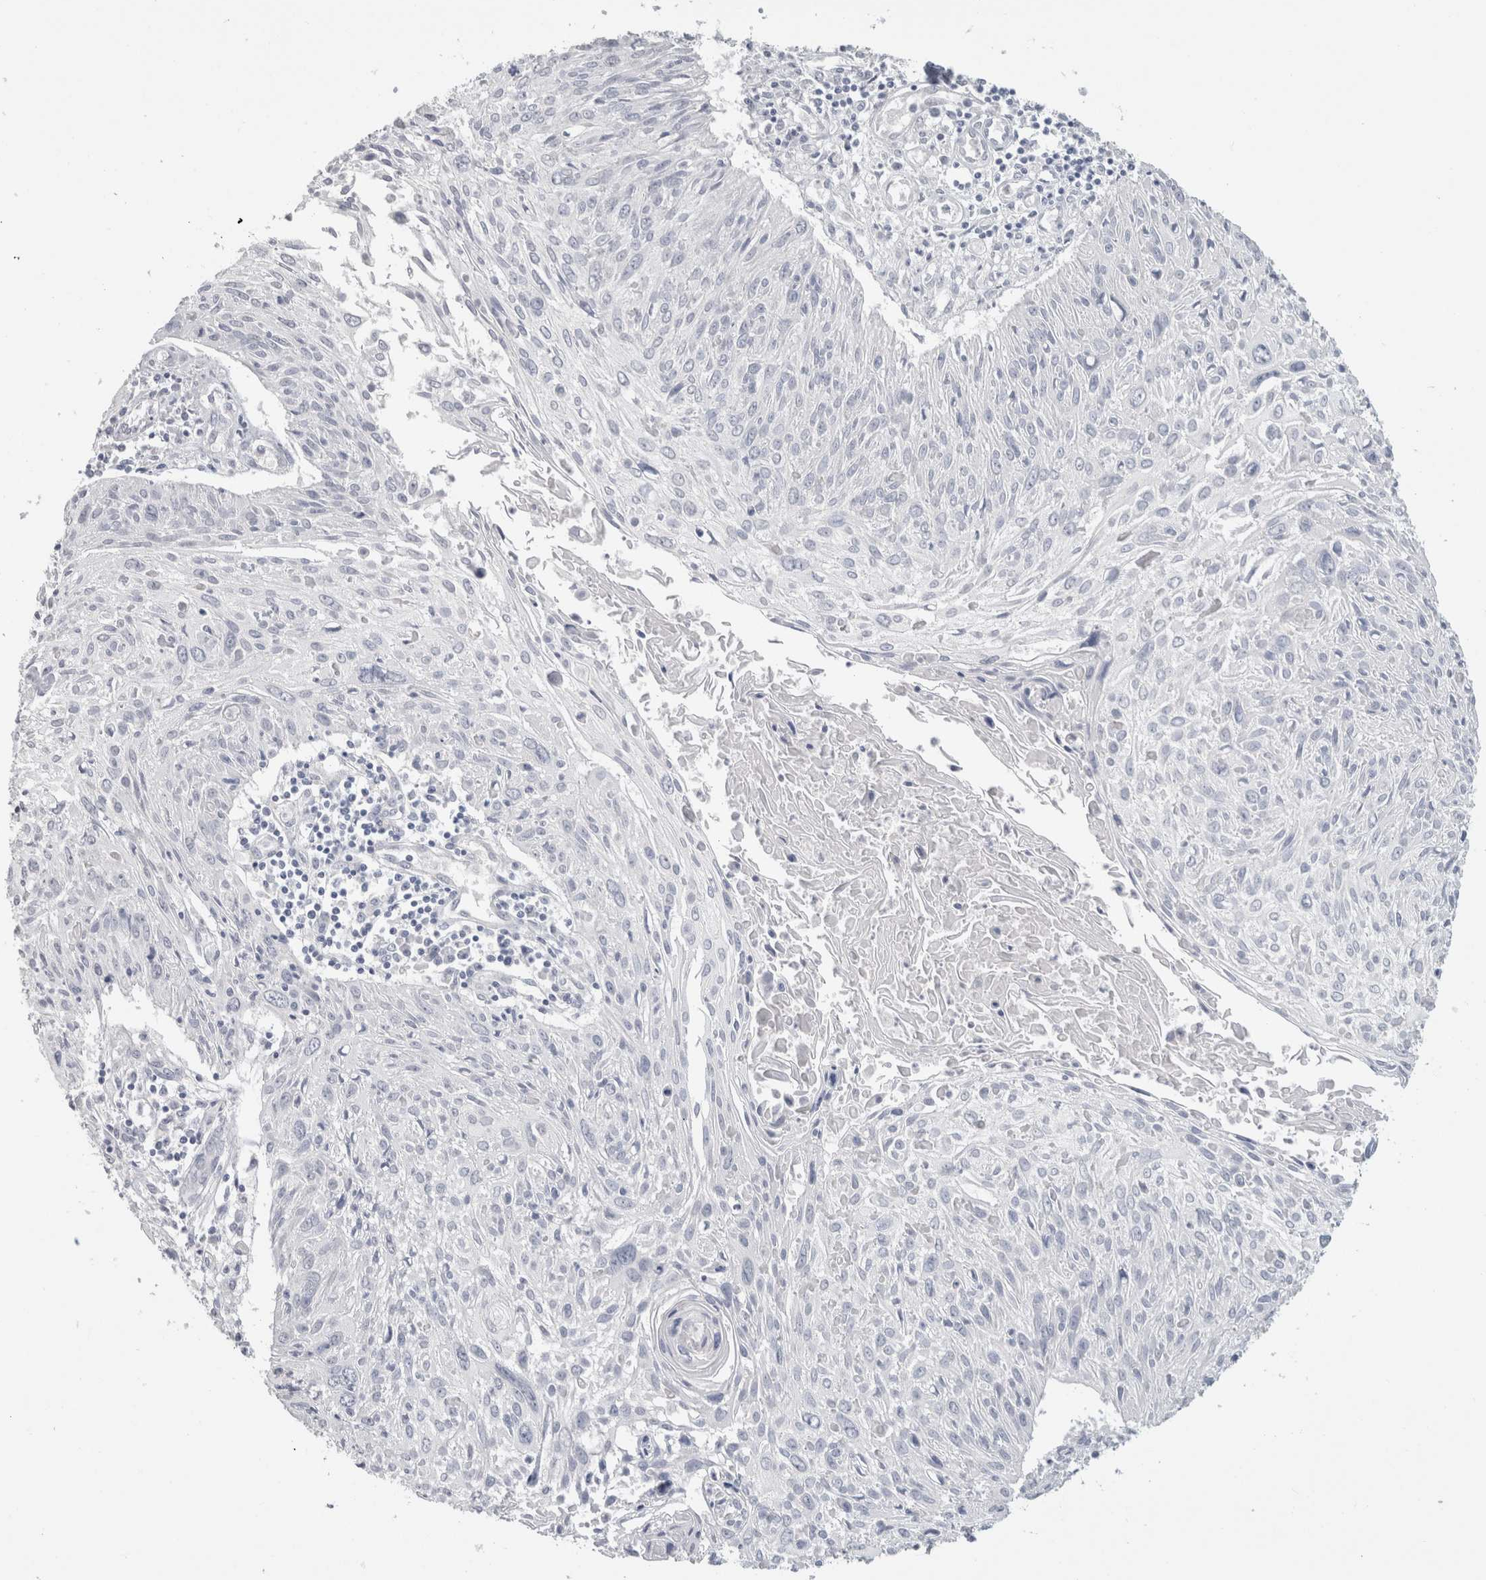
{"staining": {"intensity": "negative", "quantity": "none", "location": "none"}, "tissue": "cervical cancer", "cell_type": "Tumor cells", "image_type": "cancer", "snomed": [{"axis": "morphology", "description": "Squamous cell carcinoma, NOS"}, {"axis": "topography", "description": "Cervix"}], "caption": "Squamous cell carcinoma (cervical) was stained to show a protein in brown. There is no significant staining in tumor cells. (DAB (3,3'-diaminobenzidine) immunohistochemistry (IHC) visualized using brightfield microscopy, high magnification).", "gene": "SLC6A1", "patient": {"sex": "female", "age": 51}}